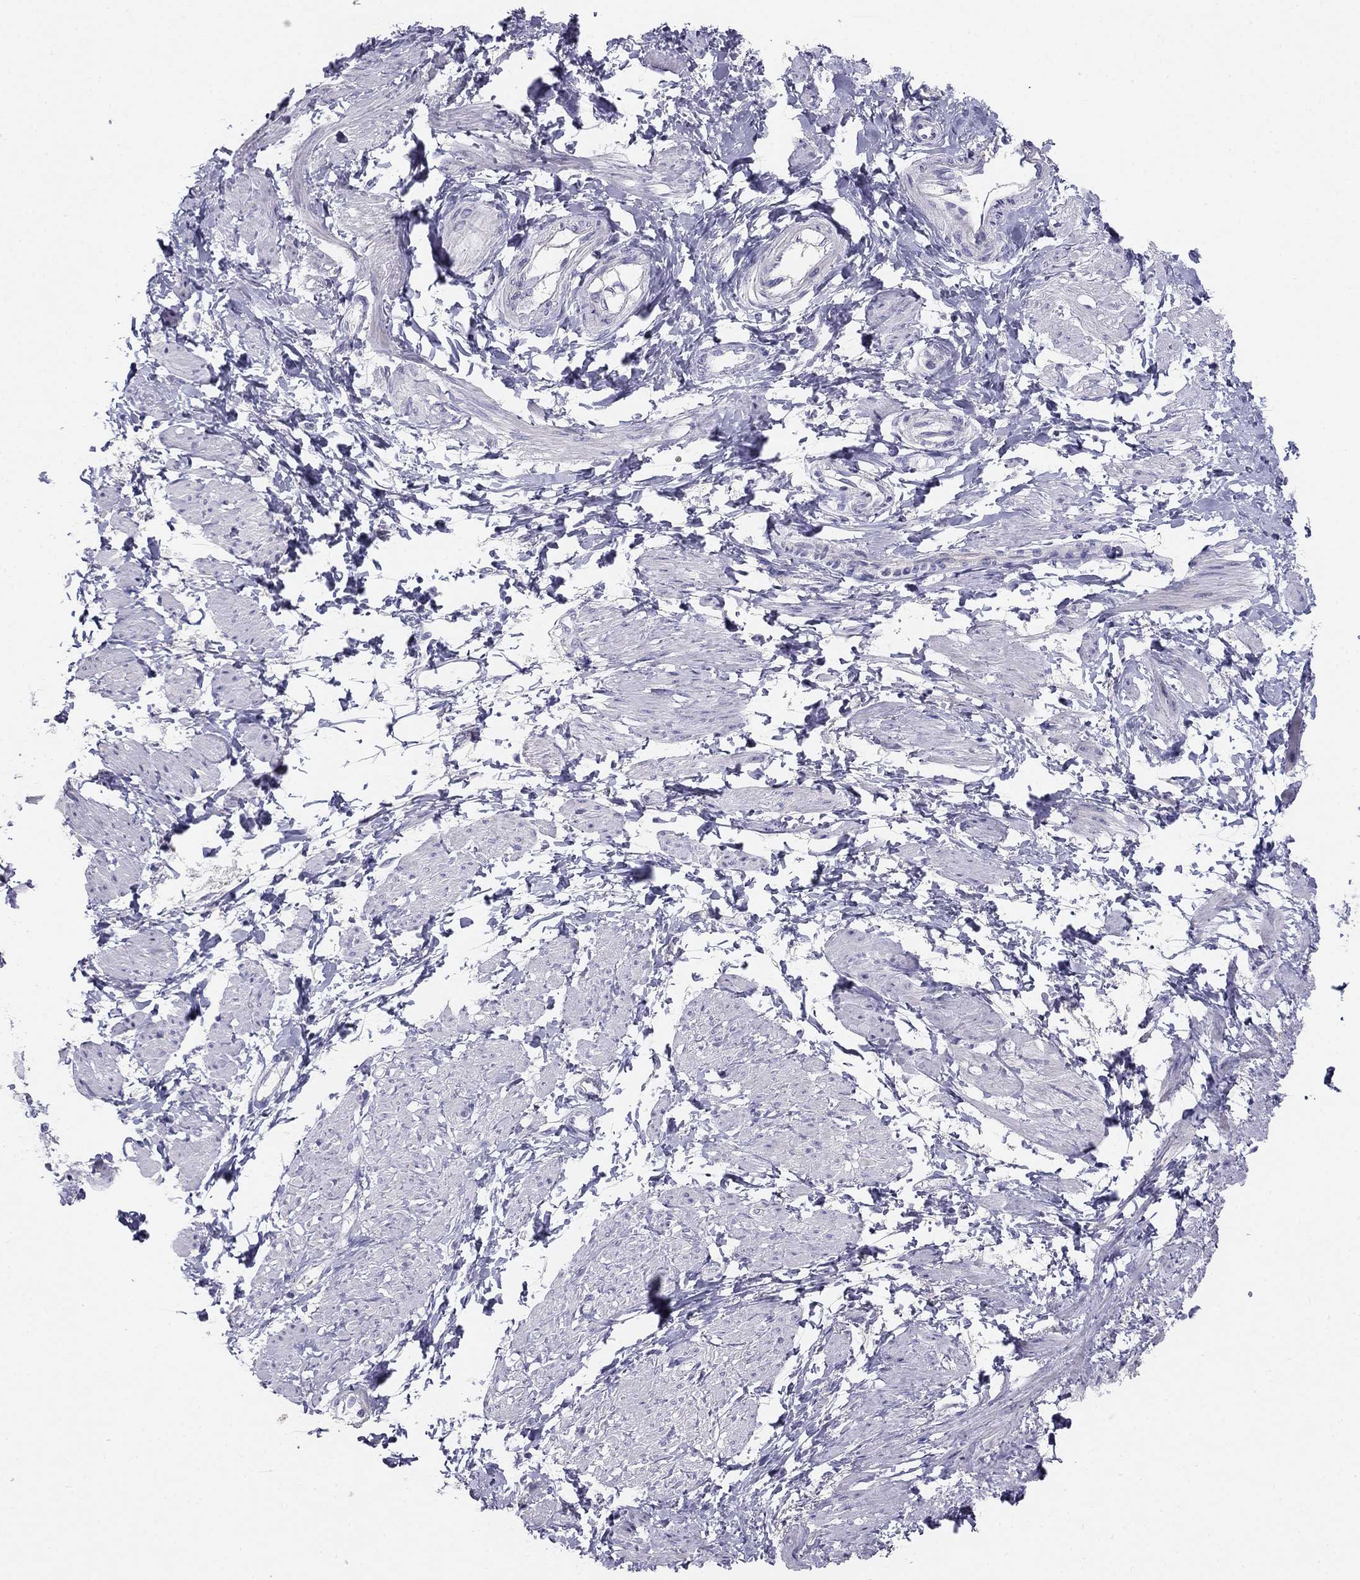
{"staining": {"intensity": "negative", "quantity": "none", "location": "none"}, "tissue": "smooth muscle", "cell_type": "Smooth muscle cells", "image_type": "normal", "snomed": [{"axis": "morphology", "description": "Normal tissue, NOS"}, {"axis": "topography", "description": "Smooth muscle"}, {"axis": "topography", "description": "Uterus"}], "caption": "IHC photomicrograph of benign smooth muscle stained for a protein (brown), which shows no expression in smooth muscle cells. The staining was performed using DAB to visualize the protein expression in brown, while the nuclei were stained in blue with hematoxylin (Magnification: 20x).", "gene": "MGAT4C", "patient": {"sex": "female", "age": 39}}